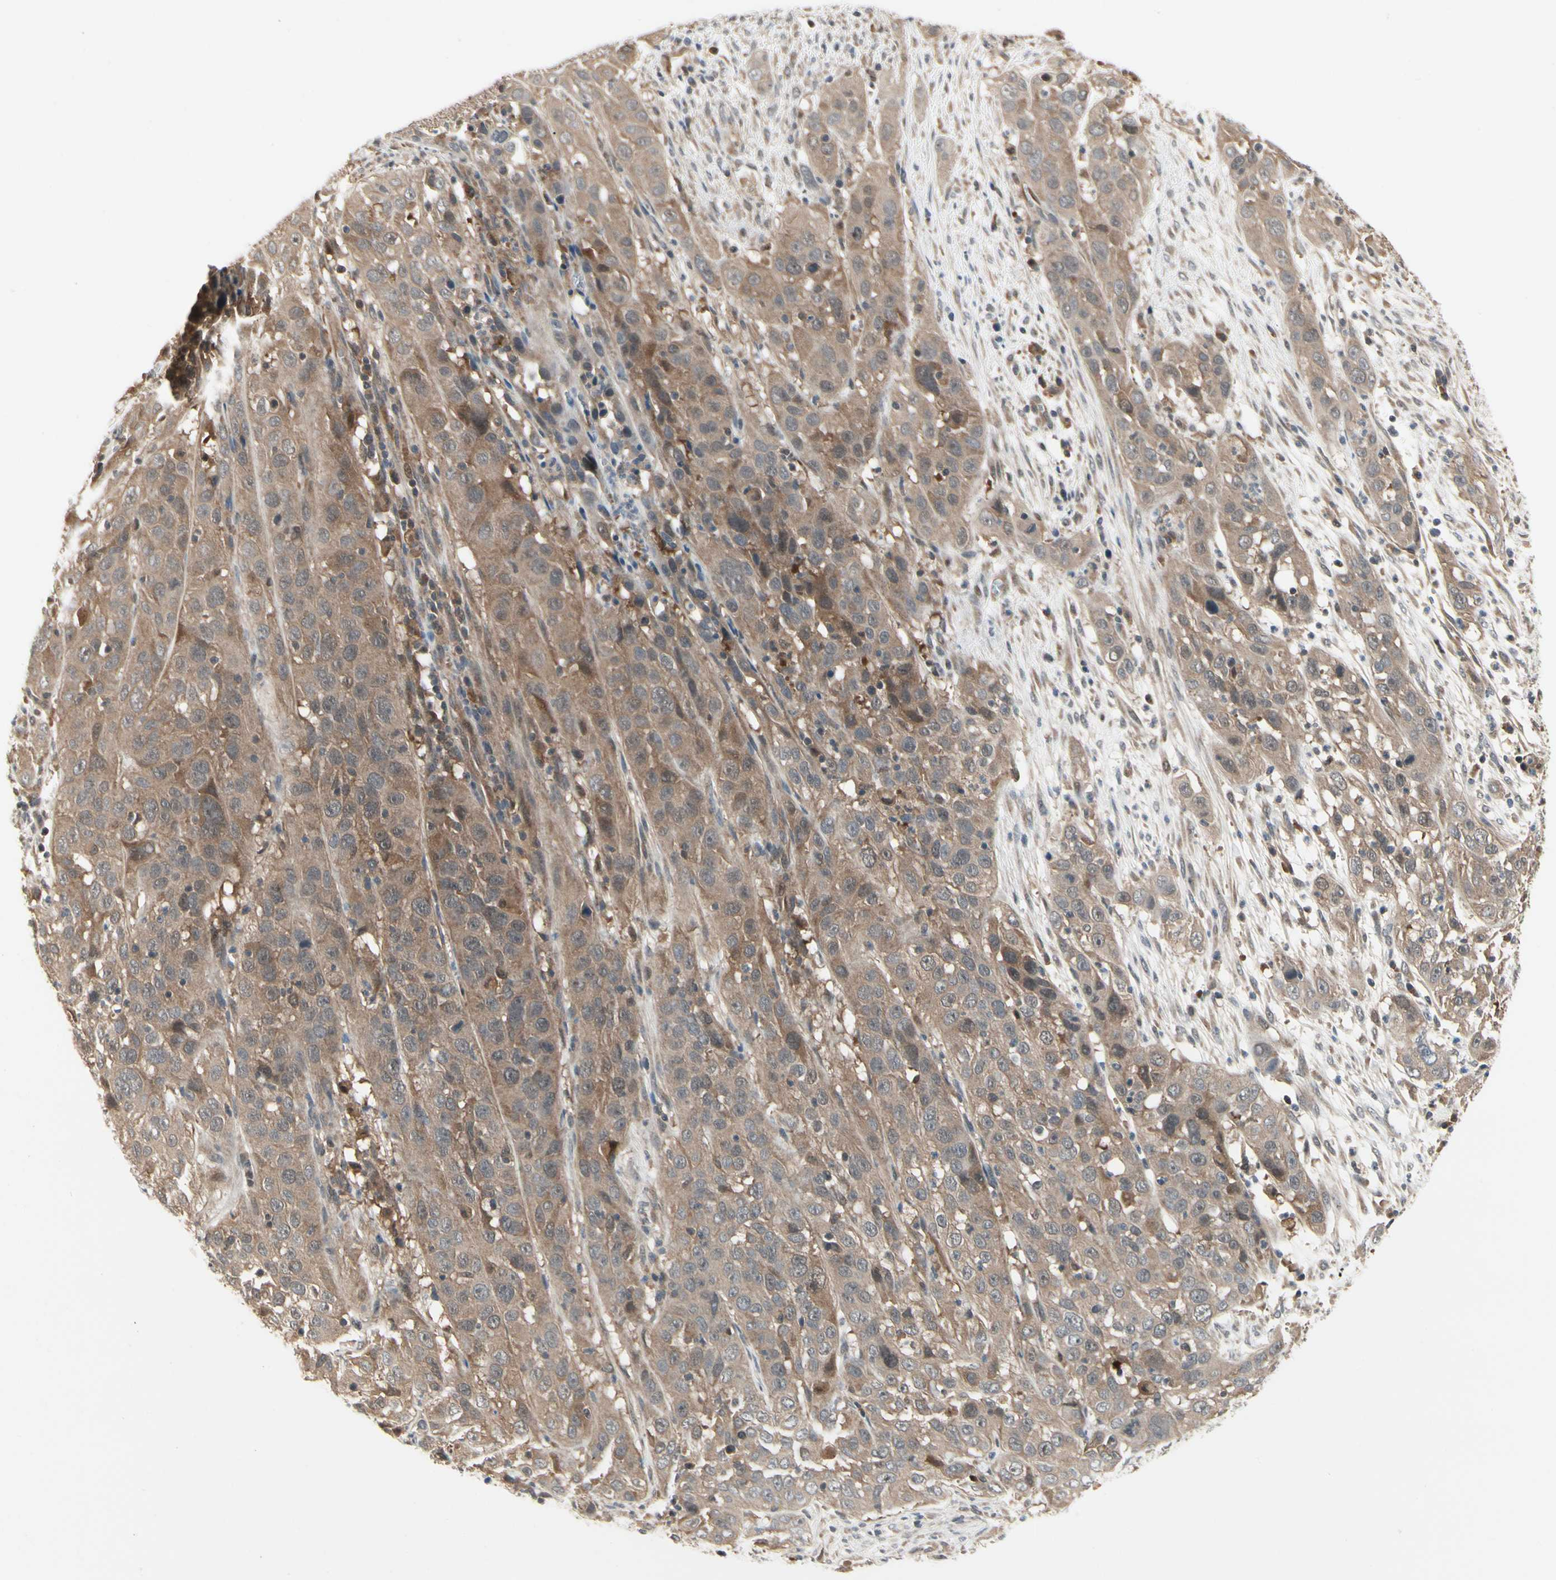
{"staining": {"intensity": "moderate", "quantity": ">75%", "location": "cytoplasmic/membranous"}, "tissue": "cervical cancer", "cell_type": "Tumor cells", "image_type": "cancer", "snomed": [{"axis": "morphology", "description": "Squamous cell carcinoma, NOS"}, {"axis": "topography", "description": "Cervix"}], "caption": "IHC staining of squamous cell carcinoma (cervical), which displays medium levels of moderate cytoplasmic/membranous staining in approximately >75% of tumor cells indicating moderate cytoplasmic/membranous protein expression. The staining was performed using DAB (brown) for protein detection and nuclei were counterstained in hematoxylin (blue).", "gene": "RNF14", "patient": {"sex": "female", "age": 32}}